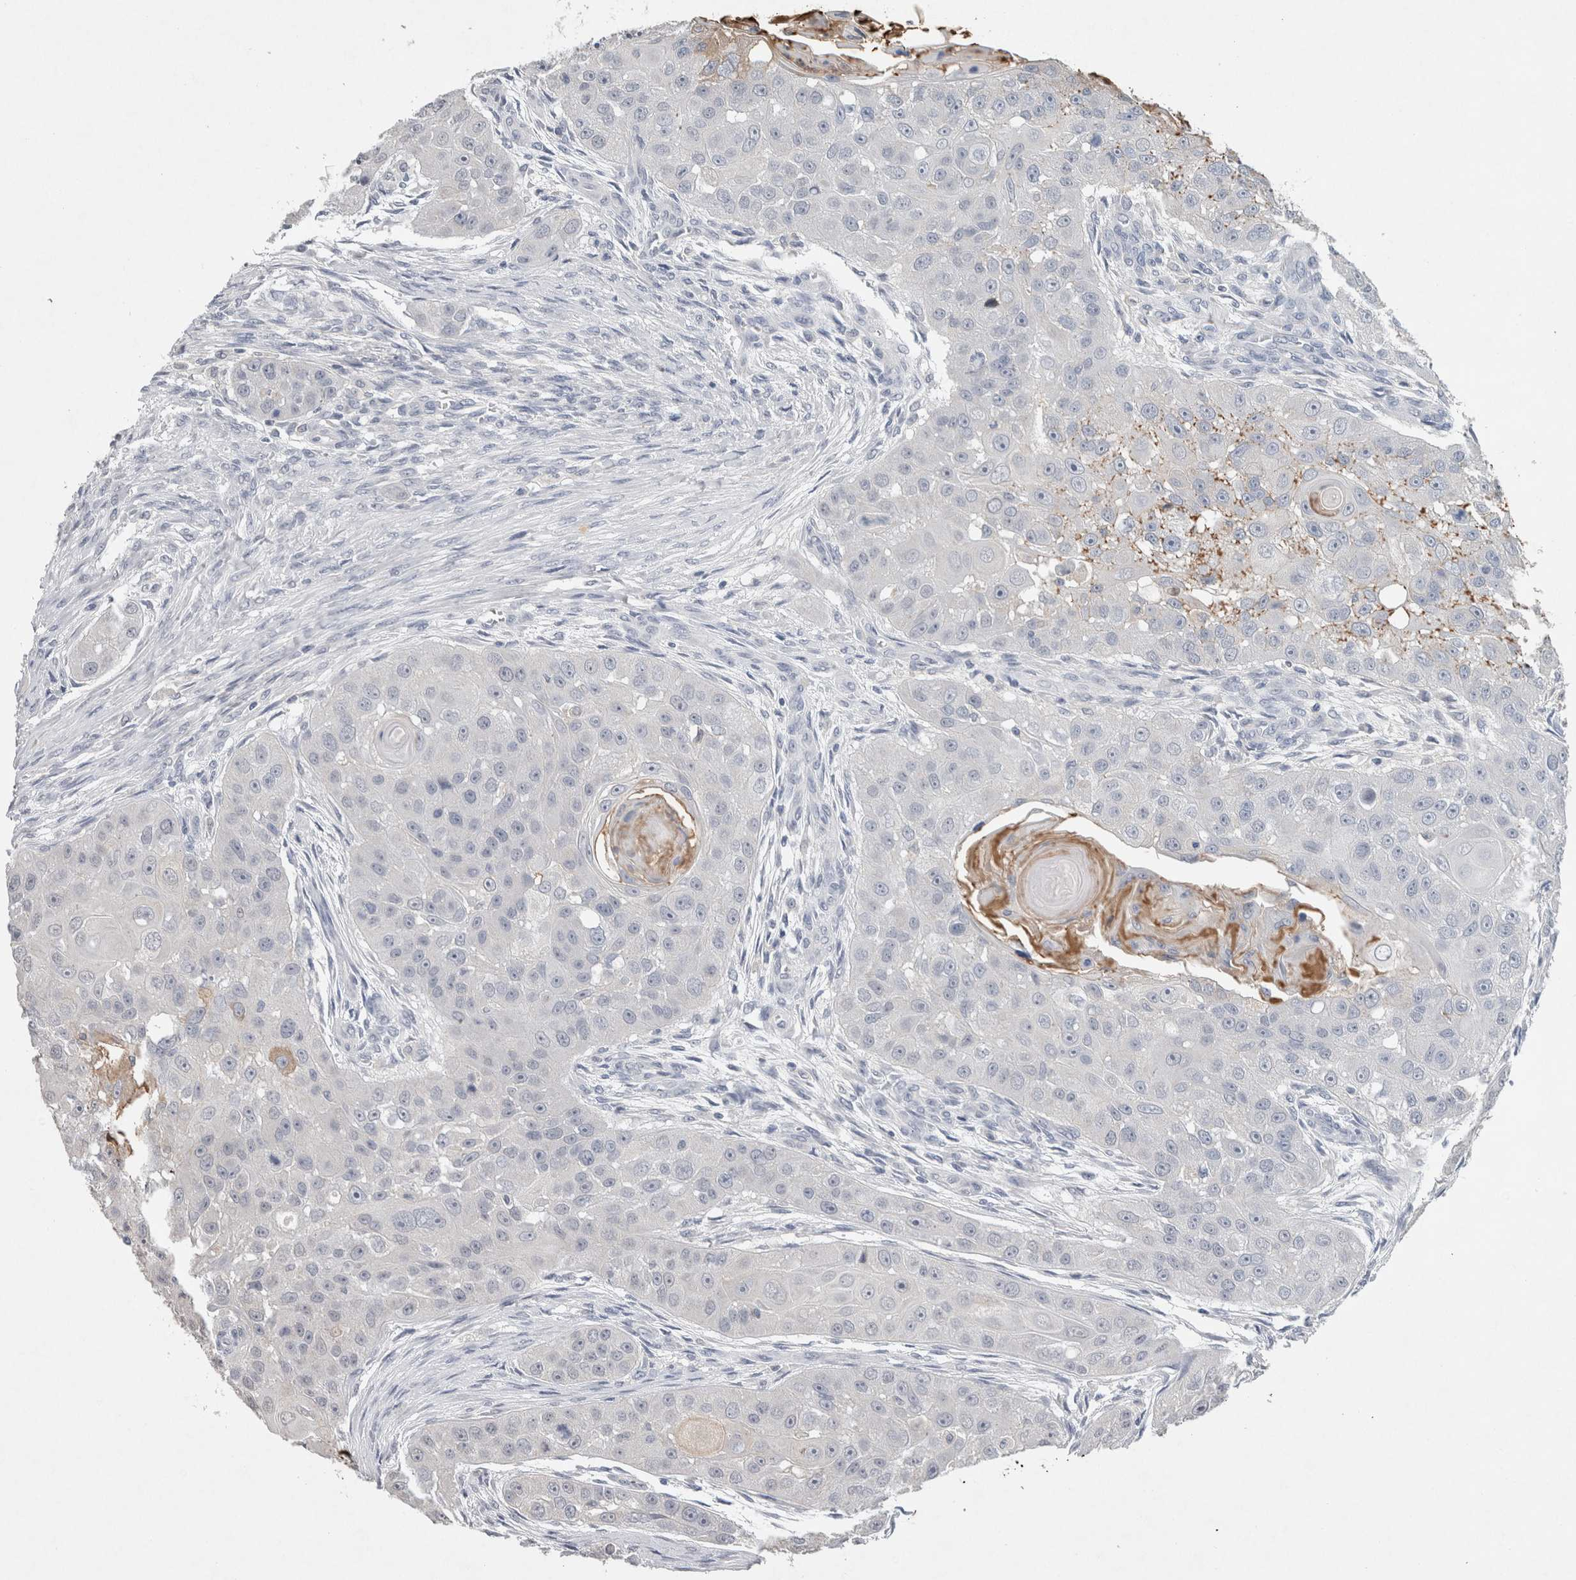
{"staining": {"intensity": "negative", "quantity": "none", "location": "none"}, "tissue": "head and neck cancer", "cell_type": "Tumor cells", "image_type": "cancer", "snomed": [{"axis": "morphology", "description": "Normal tissue, NOS"}, {"axis": "morphology", "description": "Squamous cell carcinoma, NOS"}, {"axis": "topography", "description": "Skeletal muscle"}, {"axis": "topography", "description": "Head-Neck"}], "caption": "Immunohistochemical staining of human head and neck cancer (squamous cell carcinoma) shows no significant expression in tumor cells.", "gene": "FABP7", "patient": {"sex": "male", "age": 51}}